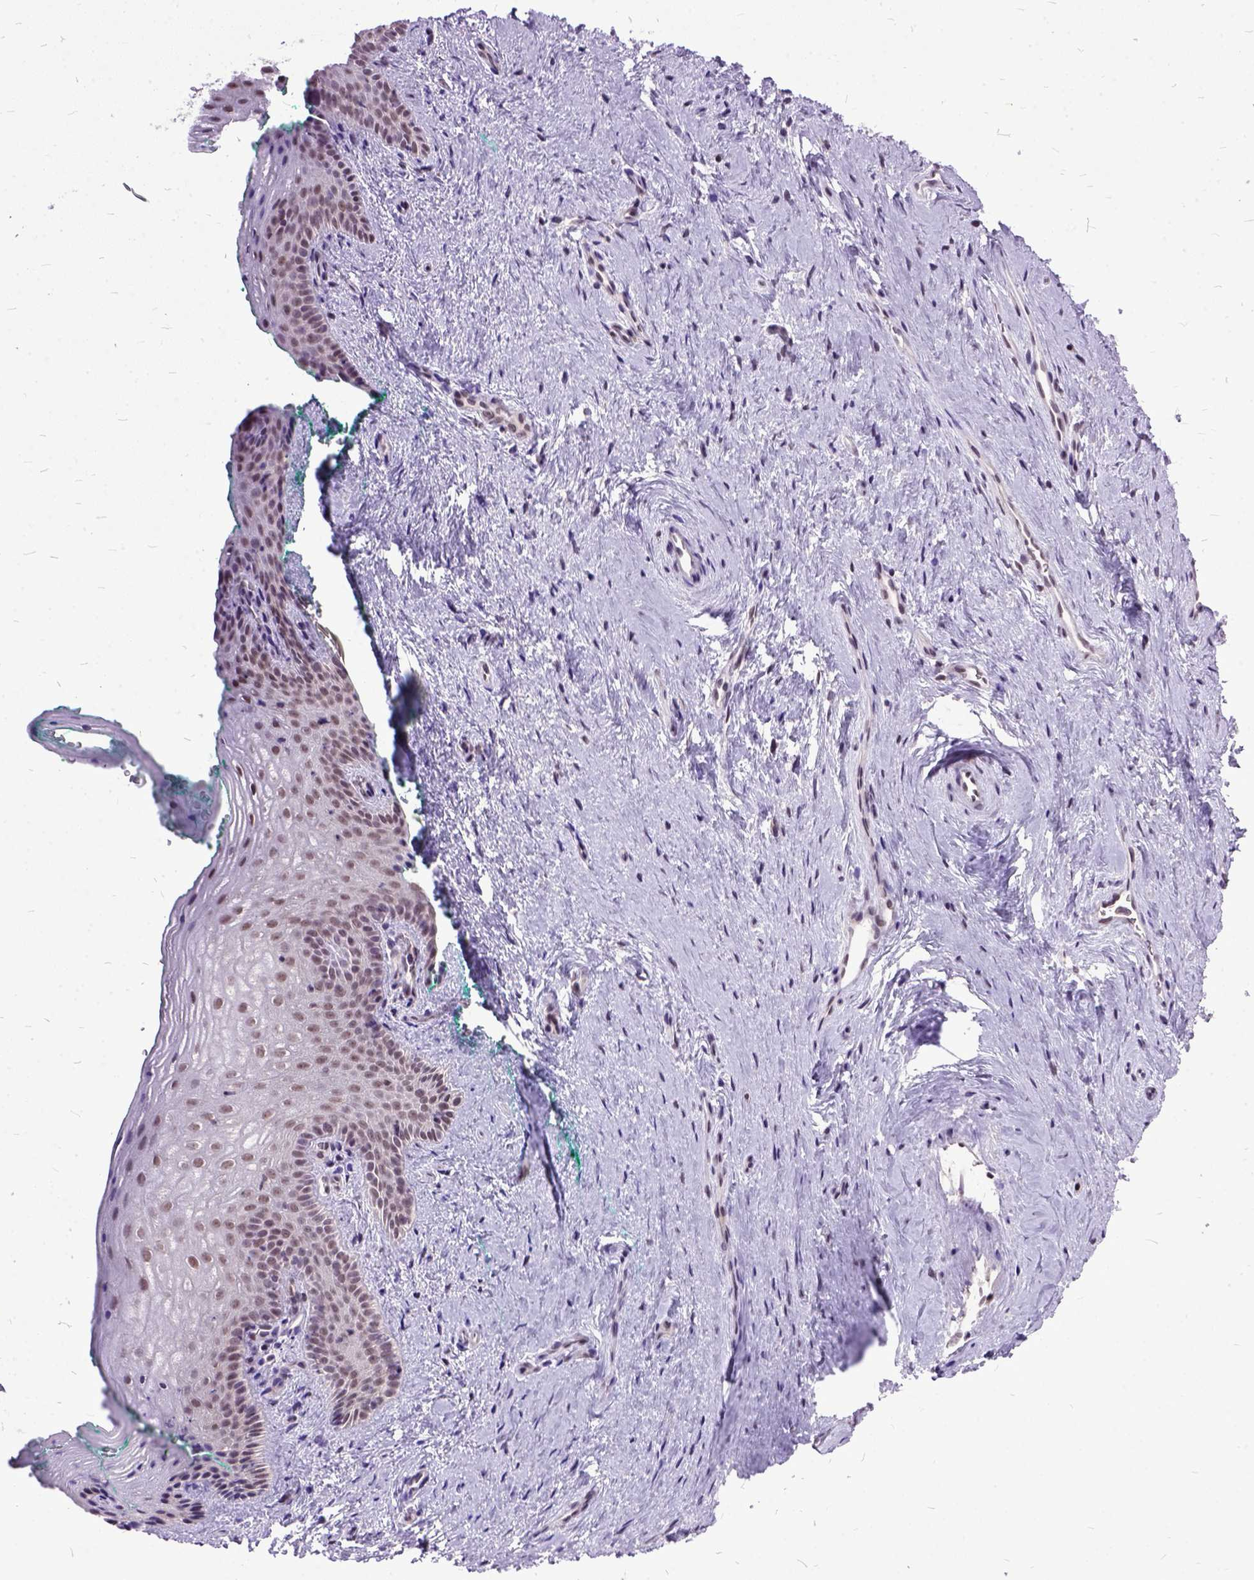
{"staining": {"intensity": "moderate", "quantity": ">75%", "location": "nuclear"}, "tissue": "vagina", "cell_type": "Squamous epithelial cells", "image_type": "normal", "snomed": [{"axis": "morphology", "description": "Normal tissue, NOS"}, {"axis": "topography", "description": "Vagina"}], "caption": "A high-resolution photomicrograph shows immunohistochemistry (IHC) staining of benign vagina, which shows moderate nuclear staining in approximately >75% of squamous epithelial cells. (Stains: DAB in brown, nuclei in blue, Microscopy: brightfield microscopy at high magnification).", "gene": "ORC5", "patient": {"sex": "female", "age": 45}}